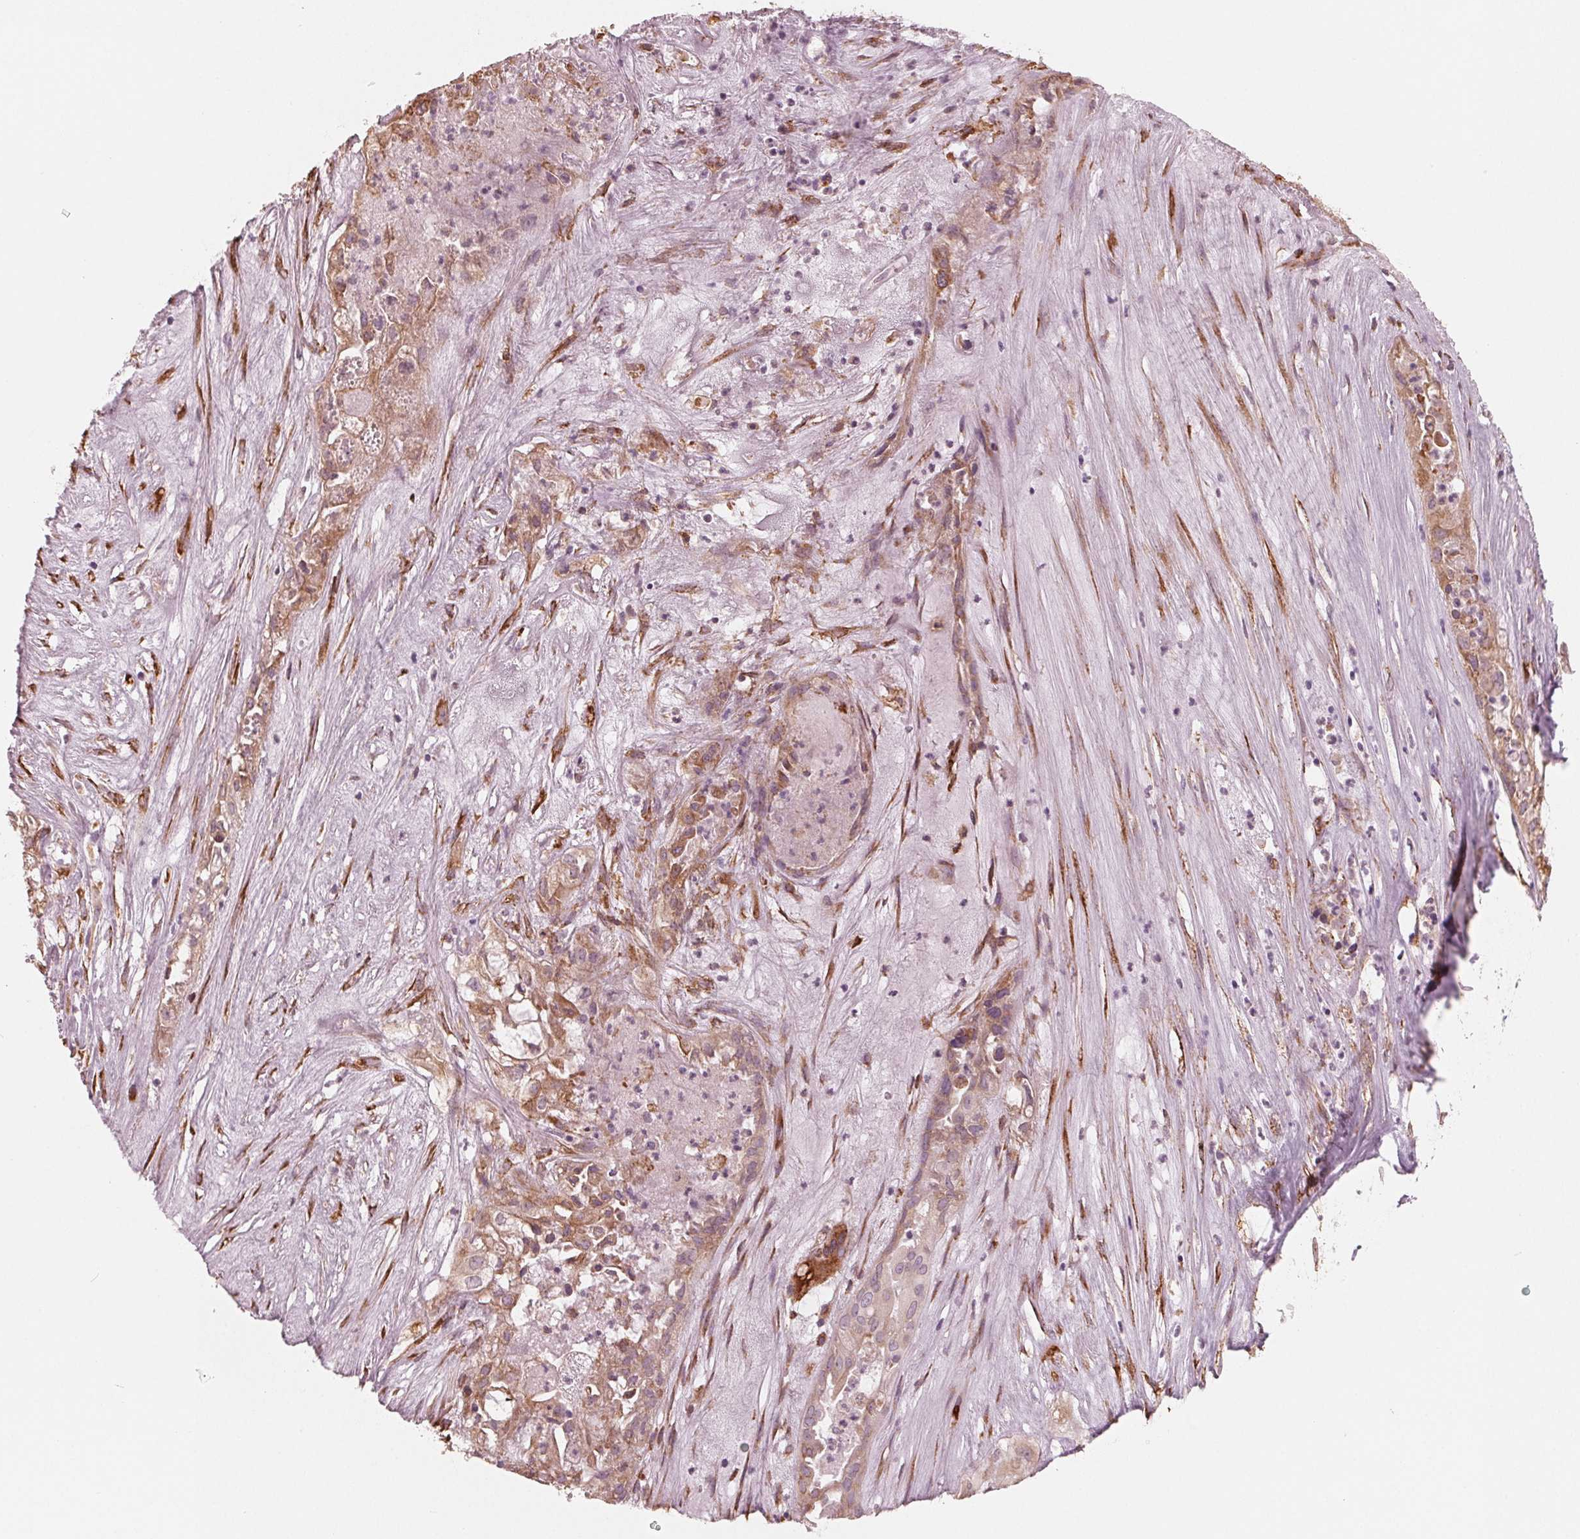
{"staining": {"intensity": "weak", "quantity": ">75%", "location": "cytoplasmic/membranous"}, "tissue": "ovarian cancer", "cell_type": "Tumor cells", "image_type": "cancer", "snomed": [{"axis": "morphology", "description": "Carcinoma, endometroid"}, {"axis": "topography", "description": "Ovary"}], "caption": "The image displays a brown stain indicating the presence of a protein in the cytoplasmic/membranous of tumor cells in ovarian cancer (endometroid carcinoma).", "gene": "IKBIP", "patient": {"sex": "female", "age": 64}}